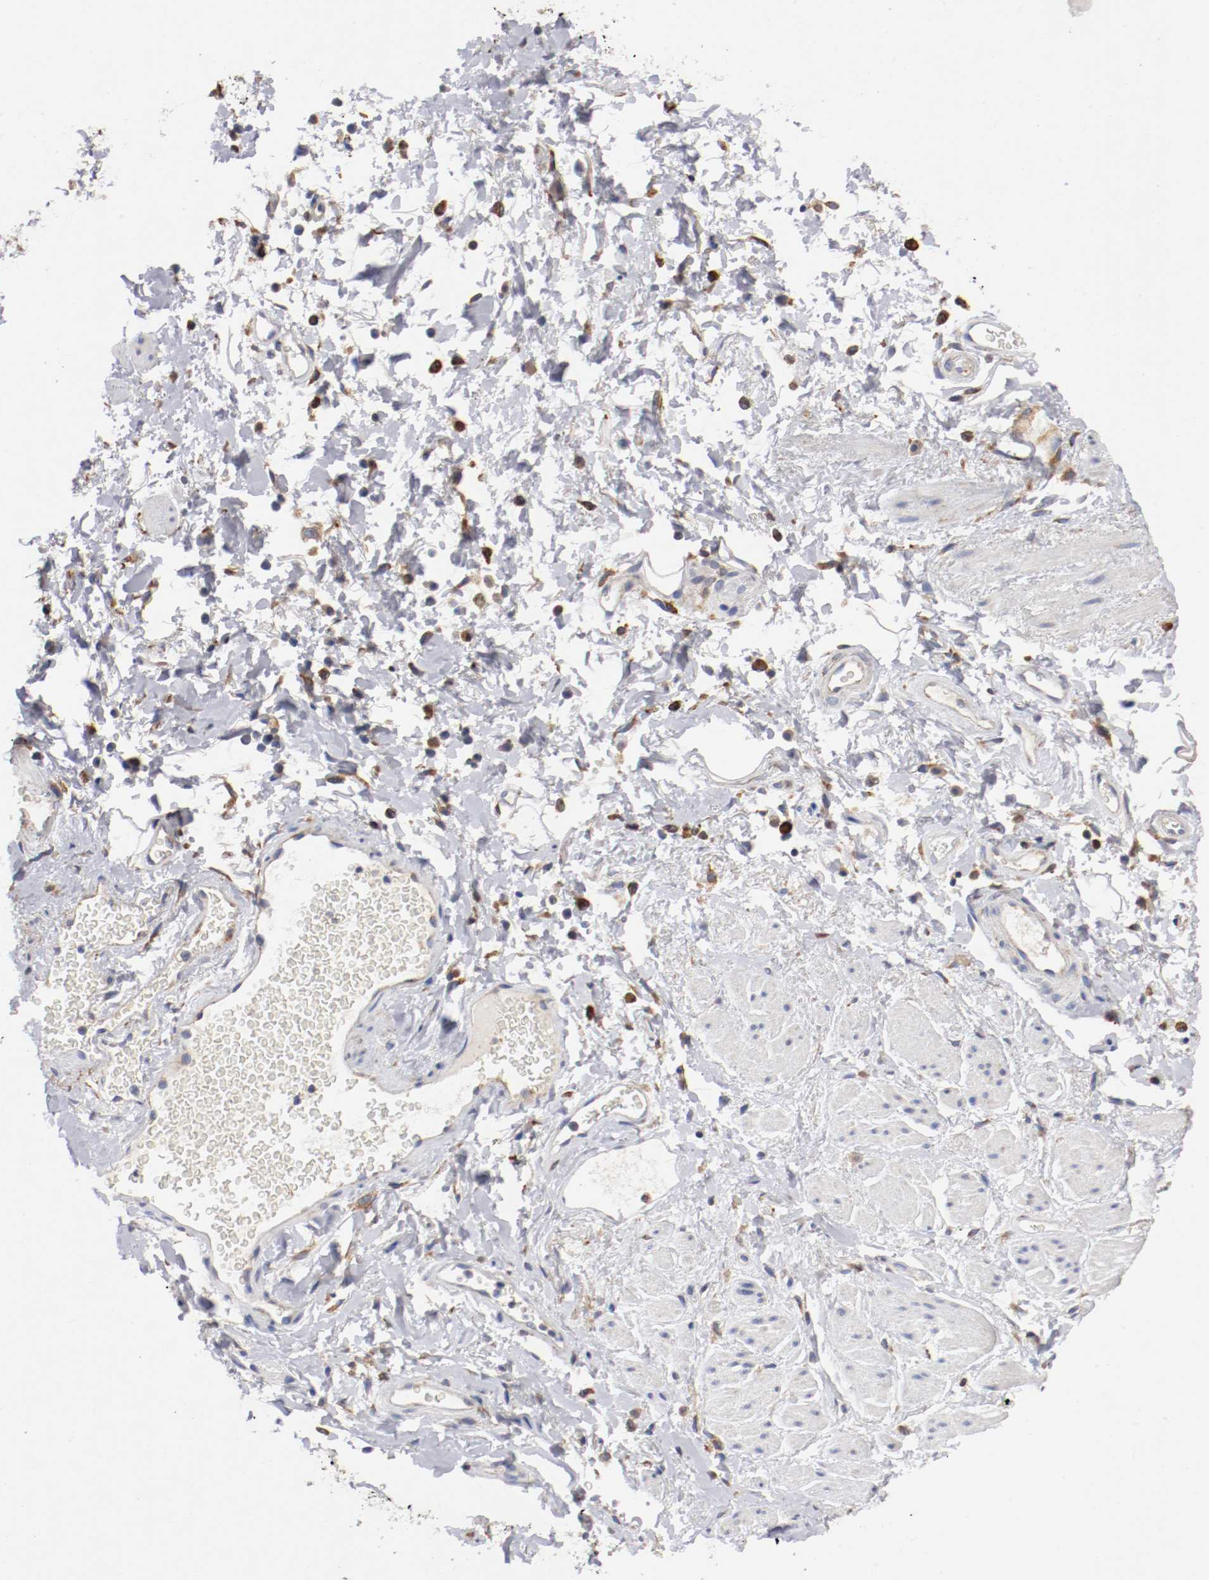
{"staining": {"intensity": "negative", "quantity": "none", "location": "none"}, "tissue": "adipose tissue", "cell_type": "Adipocytes", "image_type": "normal", "snomed": [{"axis": "morphology", "description": "Normal tissue, NOS"}, {"axis": "topography", "description": "Soft tissue"}, {"axis": "topography", "description": "Peripheral nerve tissue"}], "caption": "Unremarkable adipose tissue was stained to show a protein in brown. There is no significant staining in adipocytes. (Brightfield microscopy of DAB (3,3'-diaminobenzidine) immunohistochemistry at high magnification).", "gene": "TRAF2", "patient": {"sex": "female", "age": 71}}